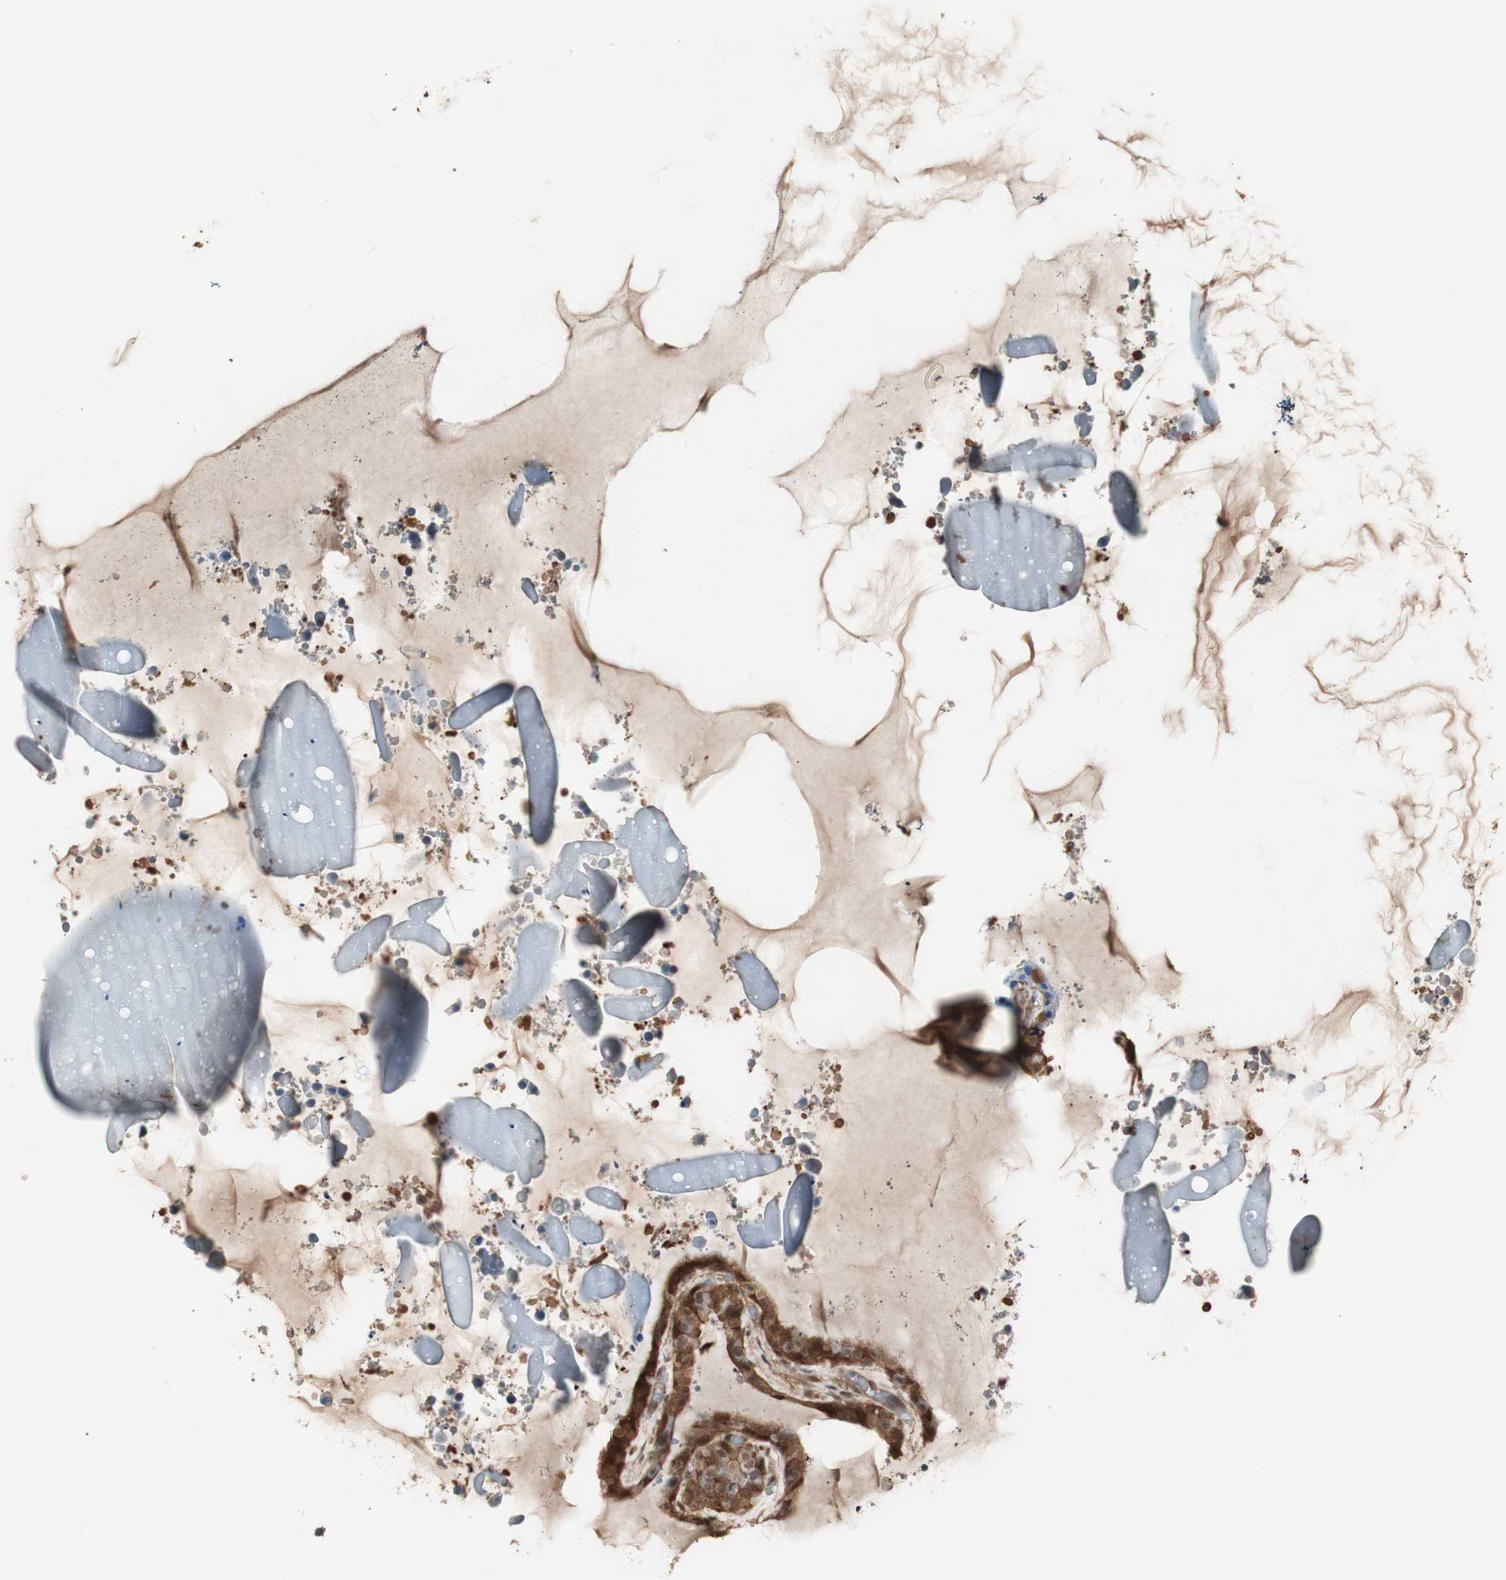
{"staining": {"intensity": "strong", "quantity": ">75%", "location": "cytoplasmic/membranous,nuclear"}, "tissue": "seminal vesicle", "cell_type": "Glandular cells", "image_type": "normal", "snomed": [{"axis": "morphology", "description": "Normal tissue, NOS"}, {"axis": "topography", "description": "Seminal veicle"}], "caption": "DAB (3,3'-diaminobenzidine) immunohistochemical staining of unremarkable human seminal vesicle displays strong cytoplasmic/membranous,nuclear protein staining in approximately >75% of glandular cells.", "gene": "YWHAB", "patient": {"sex": "male", "age": 46}}